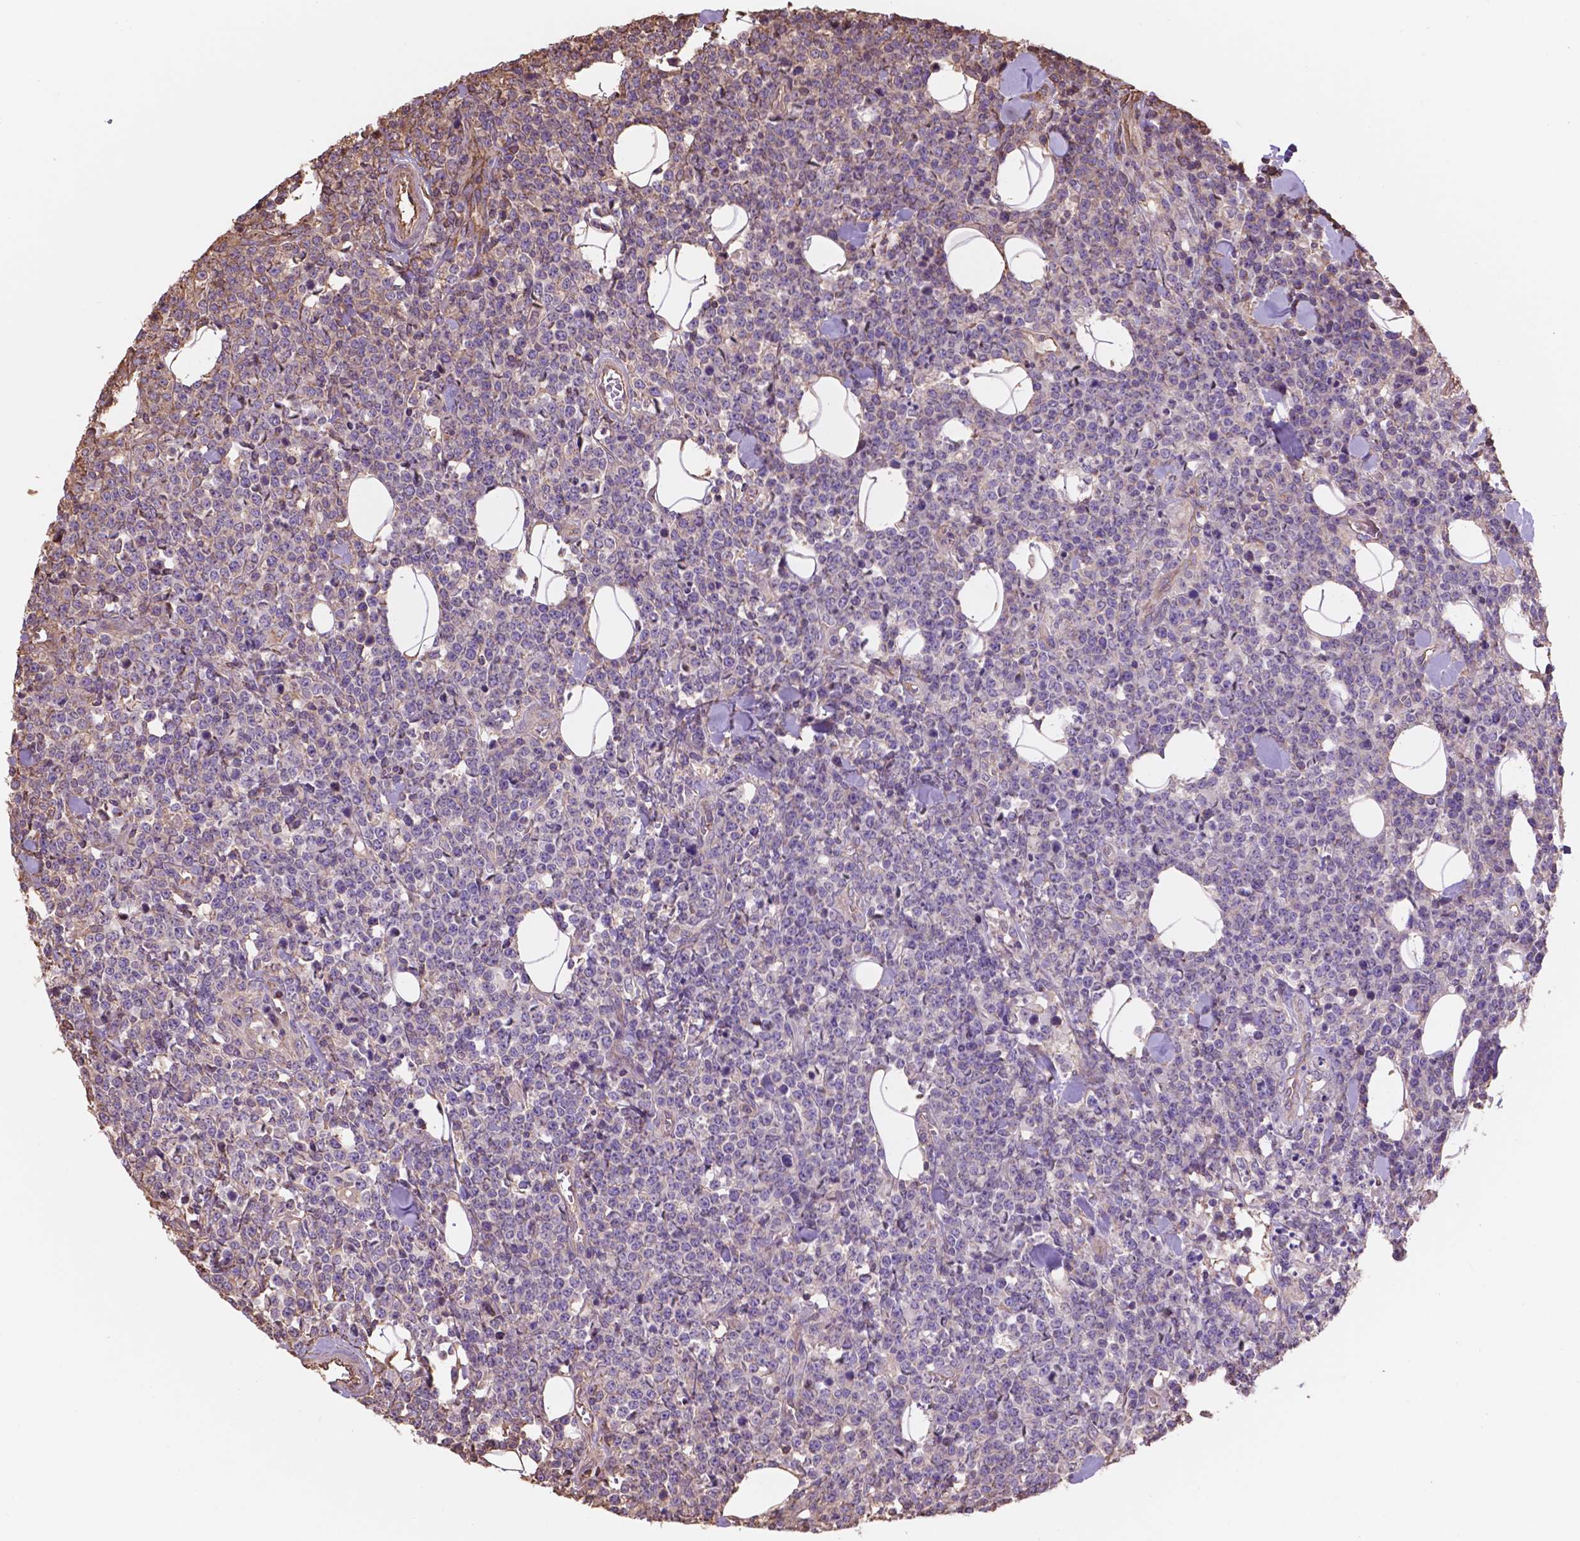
{"staining": {"intensity": "negative", "quantity": "none", "location": "none"}, "tissue": "lymphoma", "cell_type": "Tumor cells", "image_type": "cancer", "snomed": [{"axis": "morphology", "description": "Malignant lymphoma, non-Hodgkin's type, High grade"}, {"axis": "topography", "description": "Small intestine"}], "caption": "High magnification brightfield microscopy of high-grade malignant lymphoma, non-Hodgkin's type stained with DAB (3,3'-diaminobenzidine) (brown) and counterstained with hematoxylin (blue): tumor cells show no significant positivity.", "gene": "NIPA2", "patient": {"sex": "female", "age": 56}}